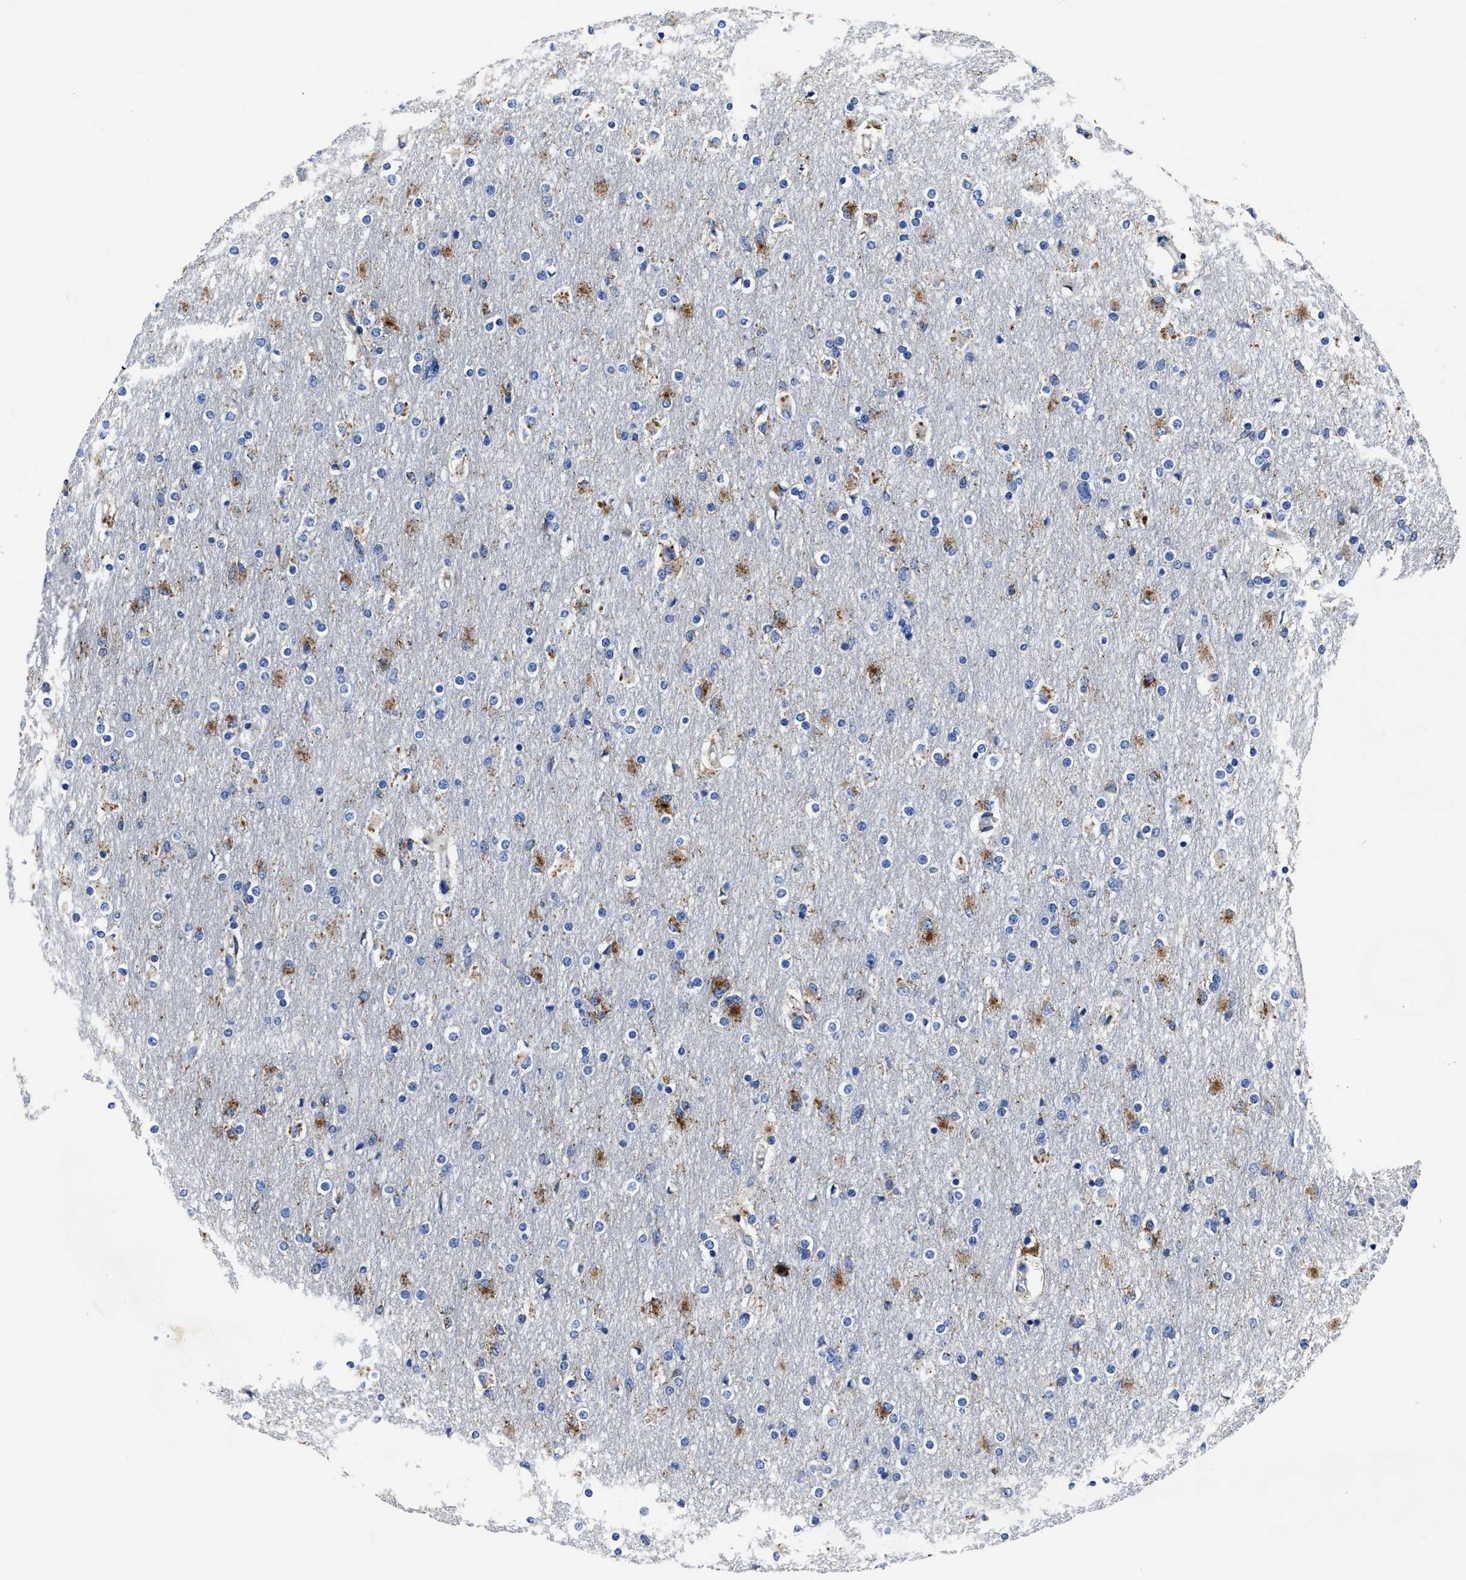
{"staining": {"intensity": "moderate", "quantity": ">75%", "location": "cytoplasmic/membranous"}, "tissue": "glioma", "cell_type": "Tumor cells", "image_type": "cancer", "snomed": [{"axis": "morphology", "description": "Glioma, malignant, High grade"}, {"axis": "topography", "description": "Cerebral cortex"}], "caption": "Immunohistochemistry (IHC) of human glioma displays medium levels of moderate cytoplasmic/membranous staining in approximately >75% of tumor cells.", "gene": "LAMTOR4", "patient": {"sex": "female", "age": 36}}